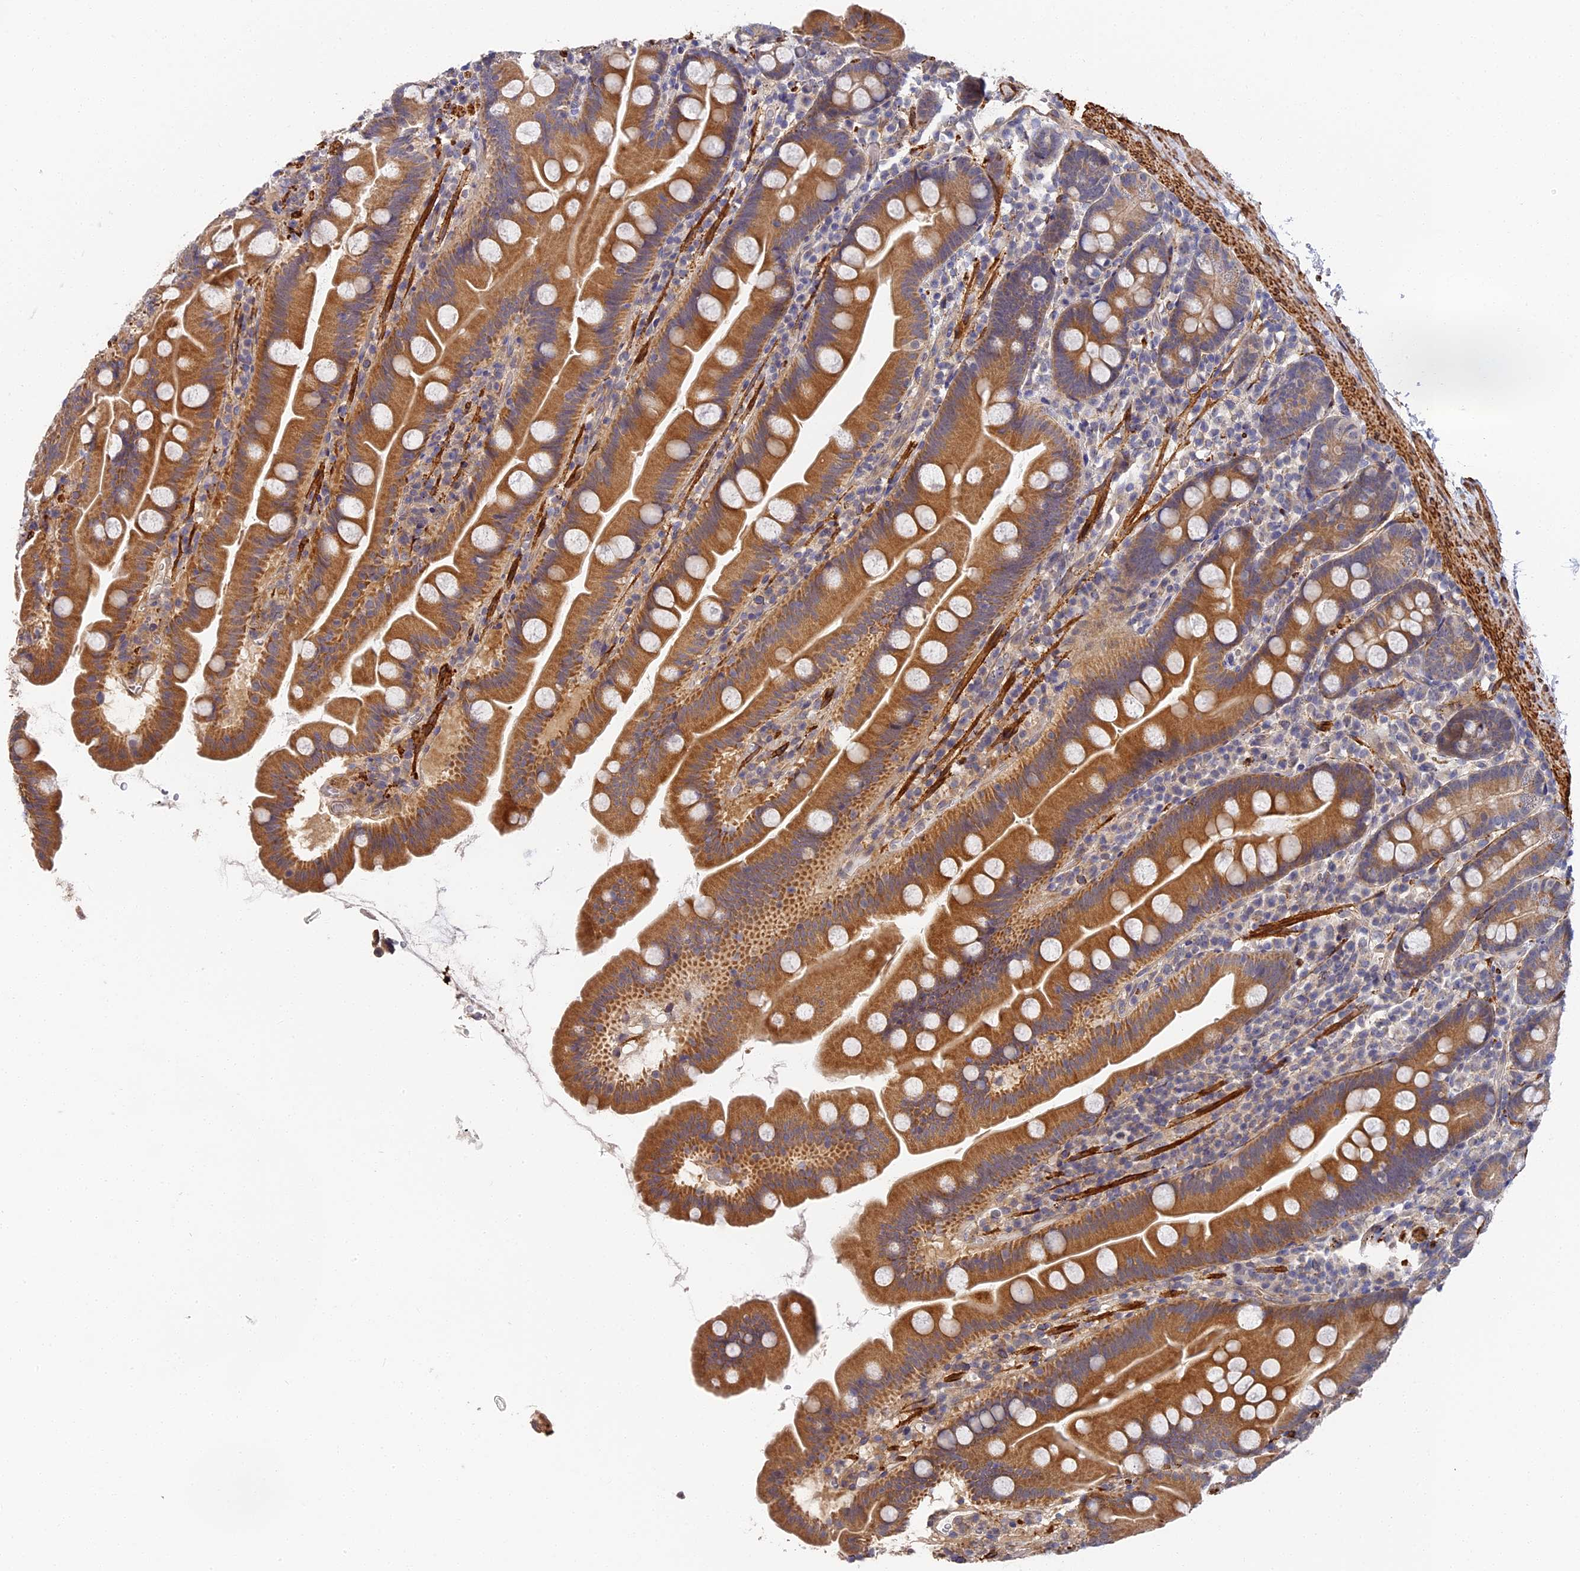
{"staining": {"intensity": "moderate", "quantity": ">75%", "location": "cytoplasmic/membranous"}, "tissue": "small intestine", "cell_type": "Glandular cells", "image_type": "normal", "snomed": [{"axis": "morphology", "description": "Normal tissue, NOS"}, {"axis": "topography", "description": "Small intestine"}], "caption": "Small intestine stained with immunohistochemistry reveals moderate cytoplasmic/membranous positivity in approximately >75% of glandular cells.", "gene": "CCDC113", "patient": {"sex": "female", "age": 68}}